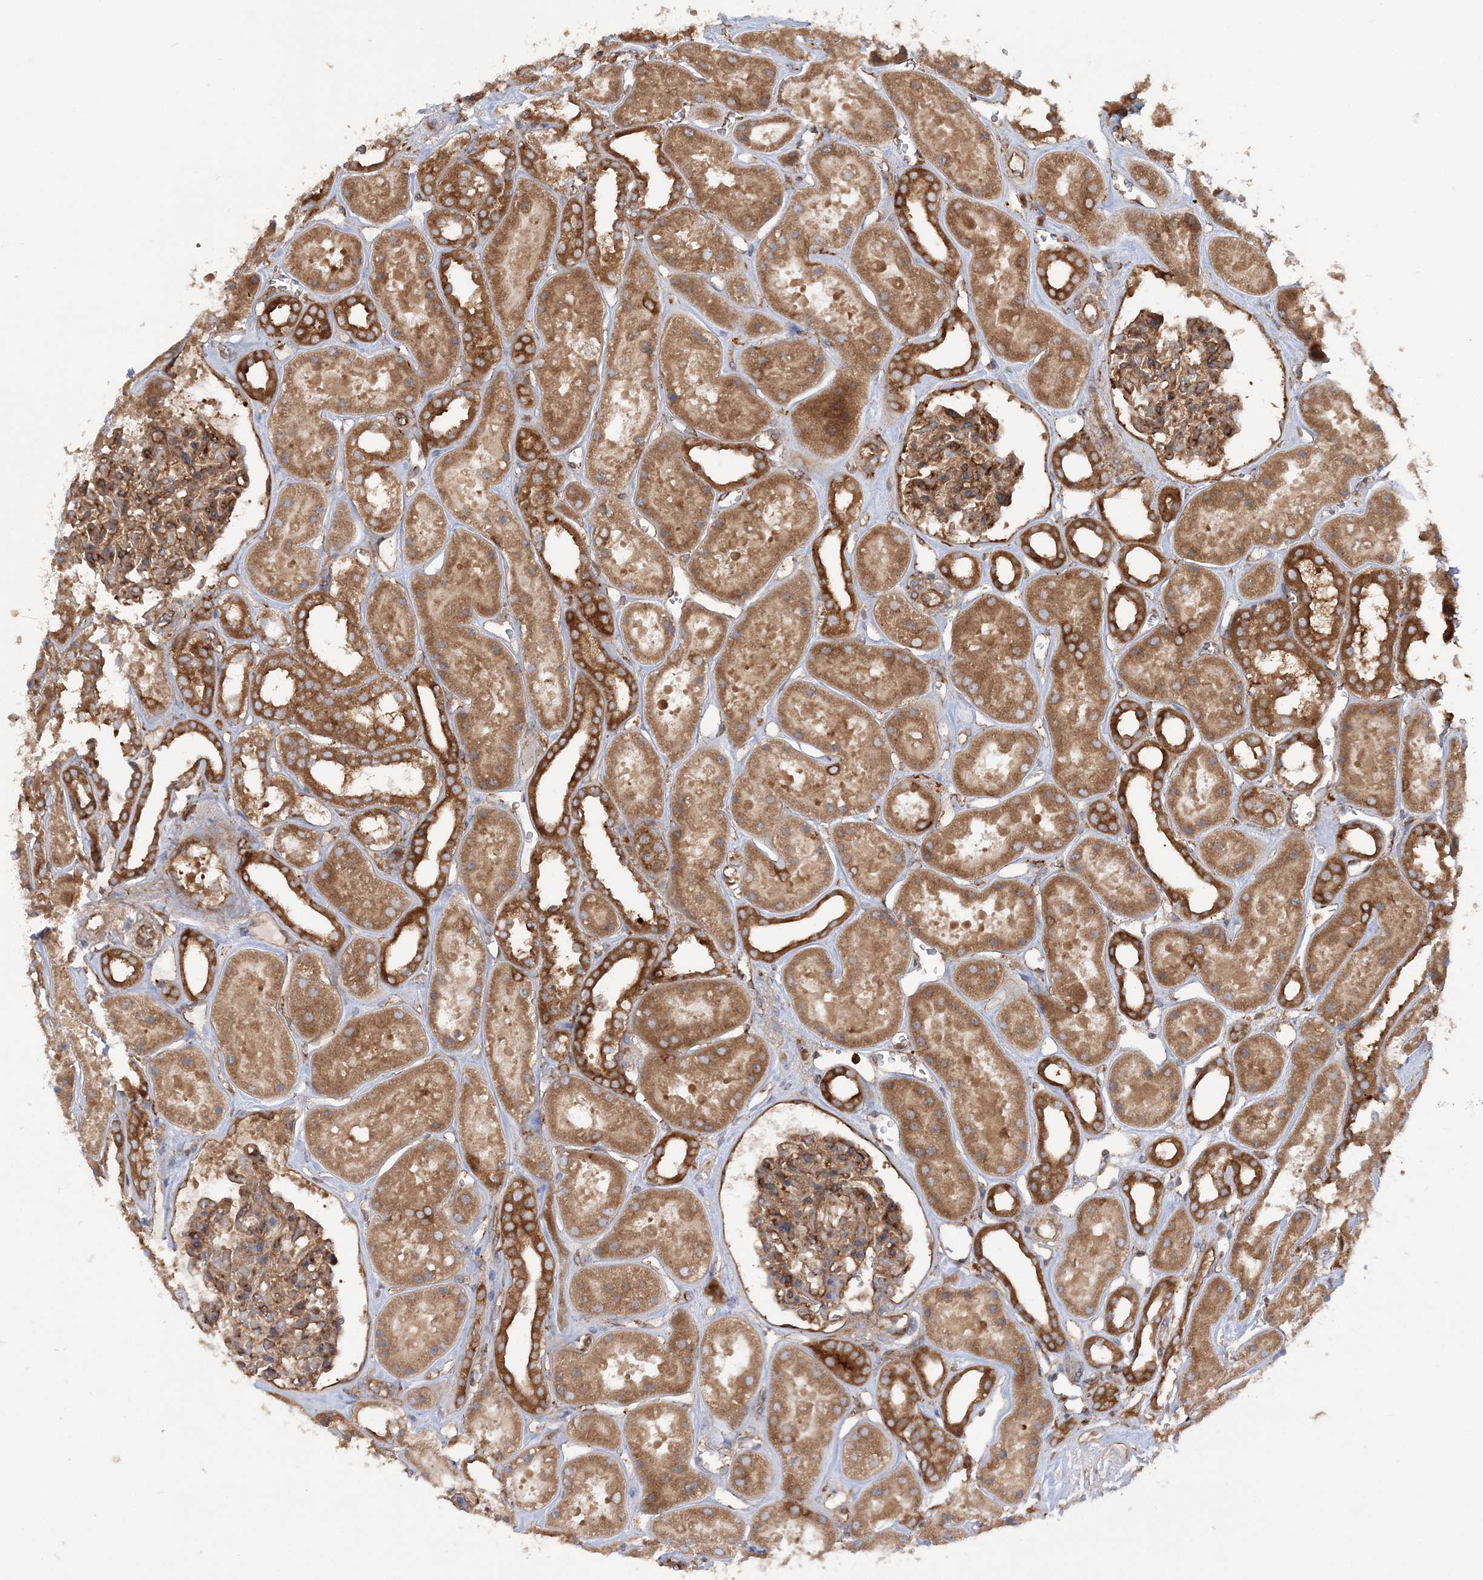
{"staining": {"intensity": "moderate", "quantity": ">75%", "location": "cytoplasmic/membranous"}, "tissue": "kidney", "cell_type": "Cells in glomeruli", "image_type": "normal", "snomed": [{"axis": "morphology", "description": "Normal tissue, NOS"}, {"axis": "topography", "description": "Kidney"}], "caption": "Unremarkable kidney displays moderate cytoplasmic/membranous staining in approximately >75% of cells in glomeruli, visualized by immunohistochemistry. The protein is stained brown, and the nuclei are stained in blue (DAB IHC with brightfield microscopy, high magnification).", "gene": "TBC1D5", "patient": {"sex": "female", "age": 41}}